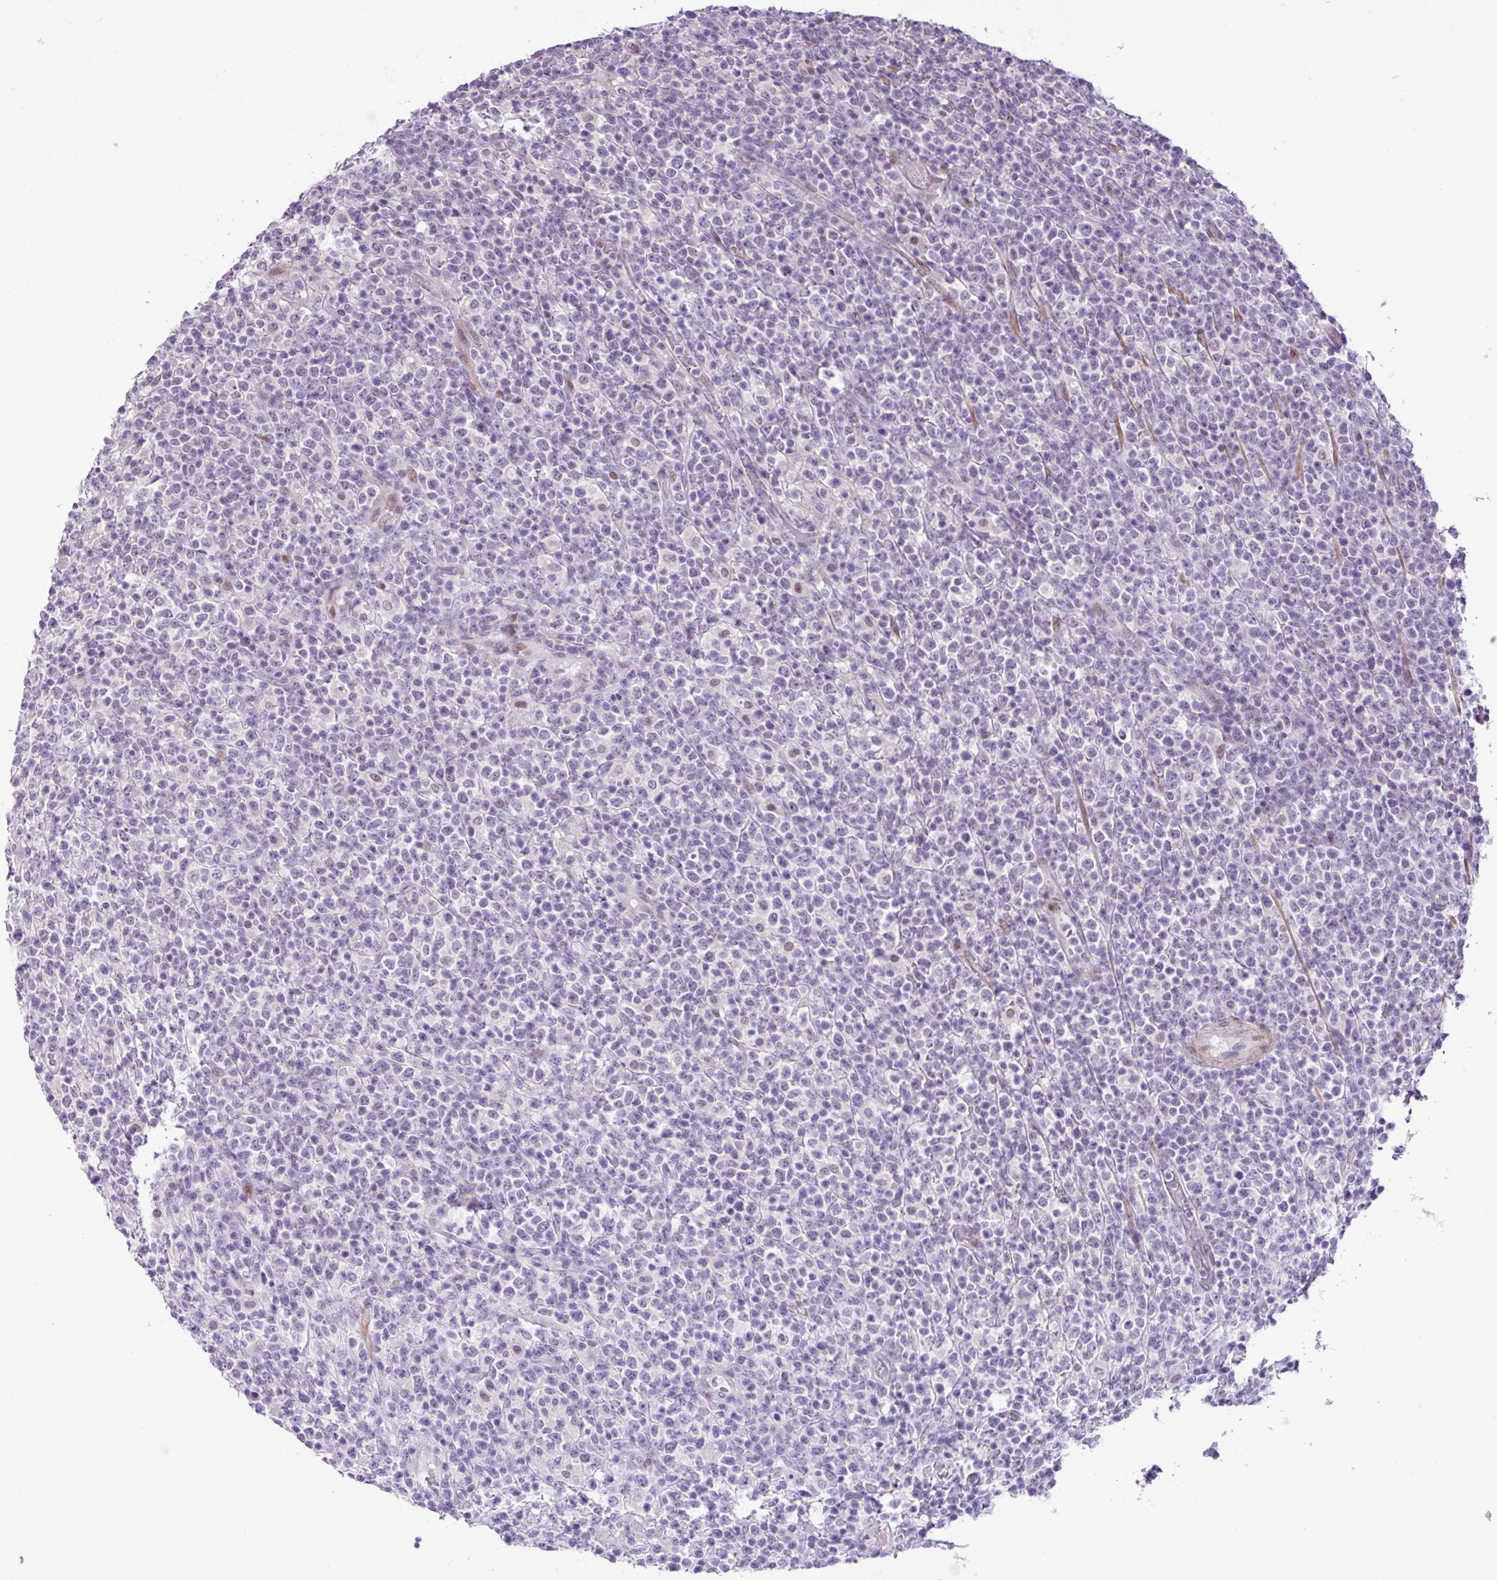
{"staining": {"intensity": "negative", "quantity": "none", "location": "none"}, "tissue": "lymphoma", "cell_type": "Tumor cells", "image_type": "cancer", "snomed": [{"axis": "morphology", "description": "Malignant lymphoma, non-Hodgkin's type, High grade"}, {"axis": "topography", "description": "Colon"}], "caption": "A photomicrograph of human lymphoma is negative for staining in tumor cells.", "gene": "YLPM1", "patient": {"sex": "female", "age": 53}}